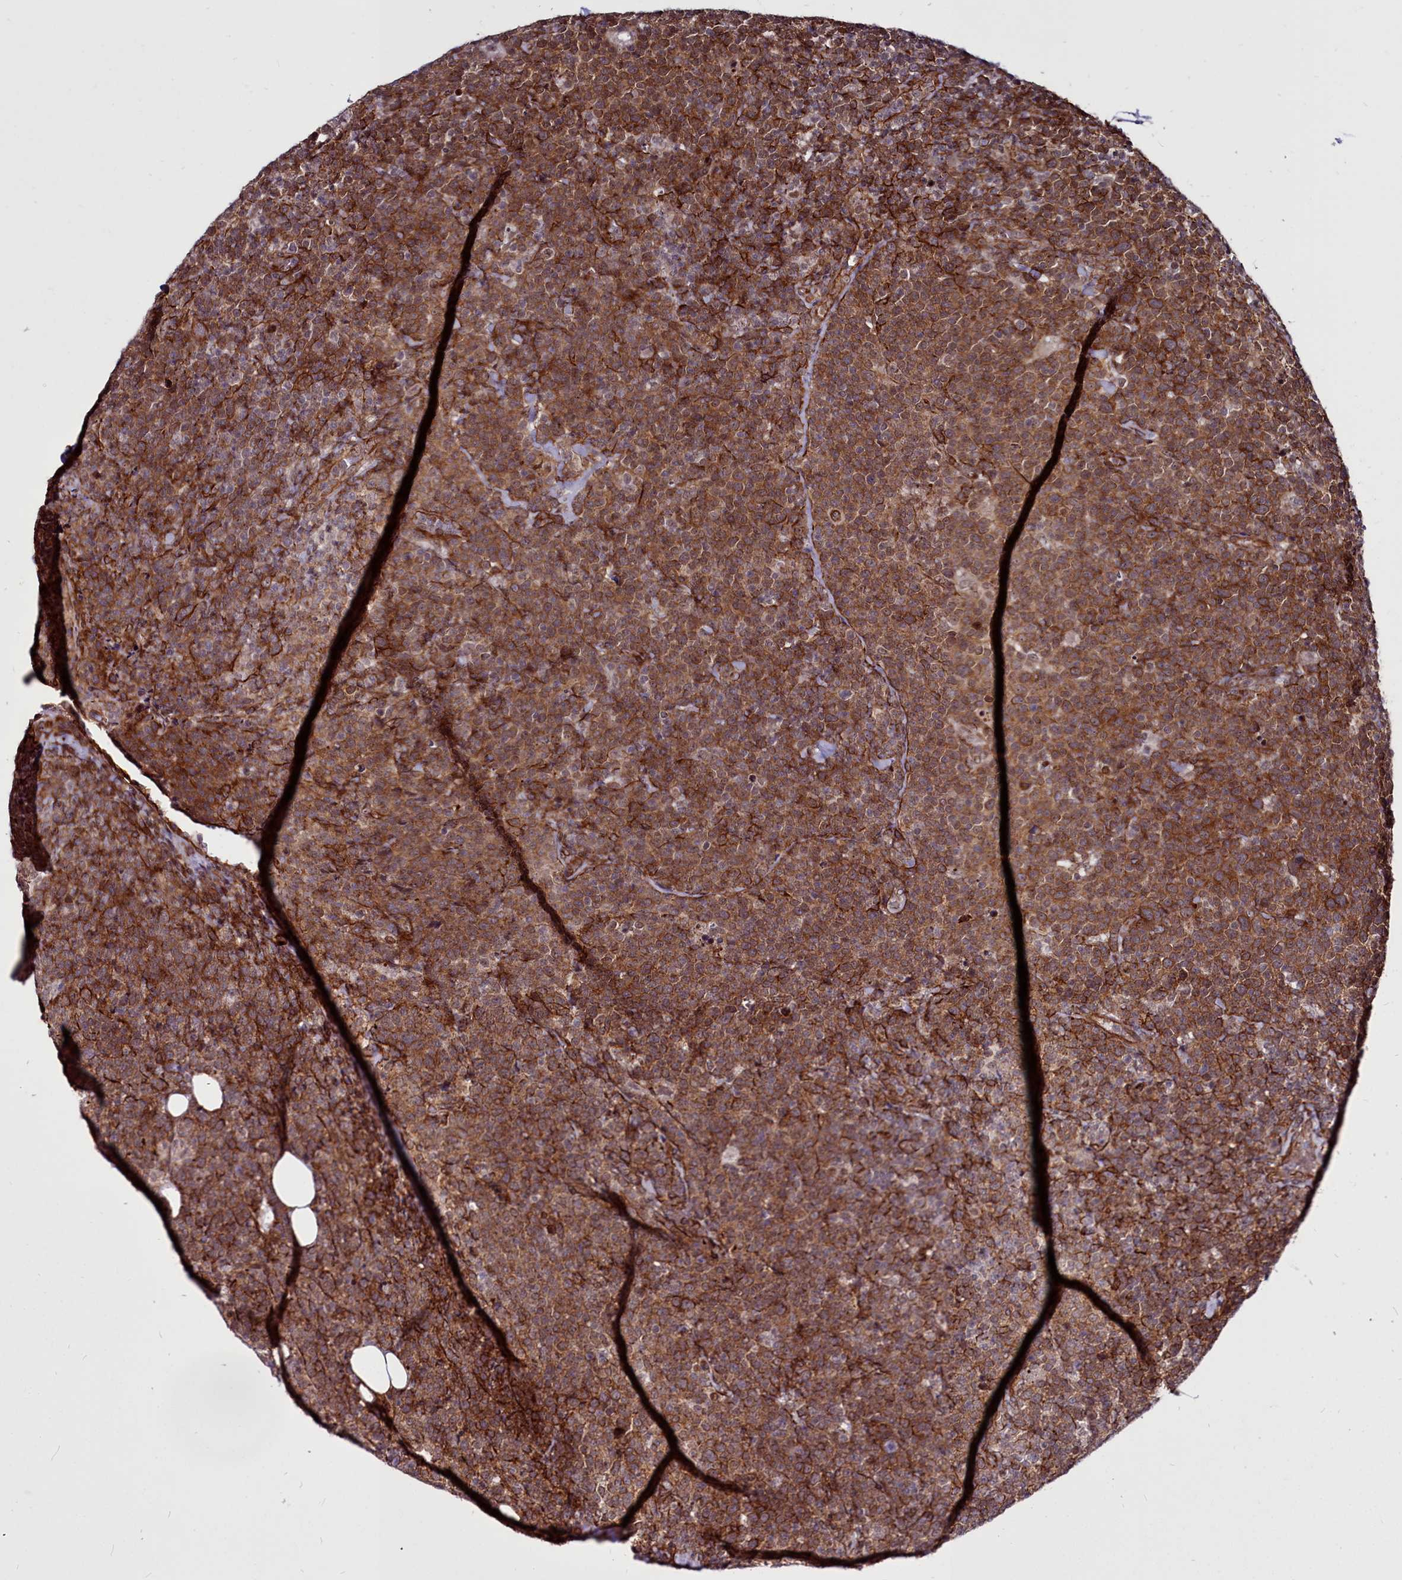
{"staining": {"intensity": "strong", "quantity": ">75%", "location": "cytoplasmic/membranous,nuclear"}, "tissue": "lymphoma", "cell_type": "Tumor cells", "image_type": "cancer", "snomed": [{"axis": "morphology", "description": "Malignant lymphoma, non-Hodgkin's type, High grade"}, {"axis": "topography", "description": "Lymph node"}], "caption": "A micrograph showing strong cytoplasmic/membranous and nuclear staining in approximately >75% of tumor cells in lymphoma, as visualized by brown immunohistochemical staining.", "gene": "CLK3", "patient": {"sex": "male", "age": 61}}